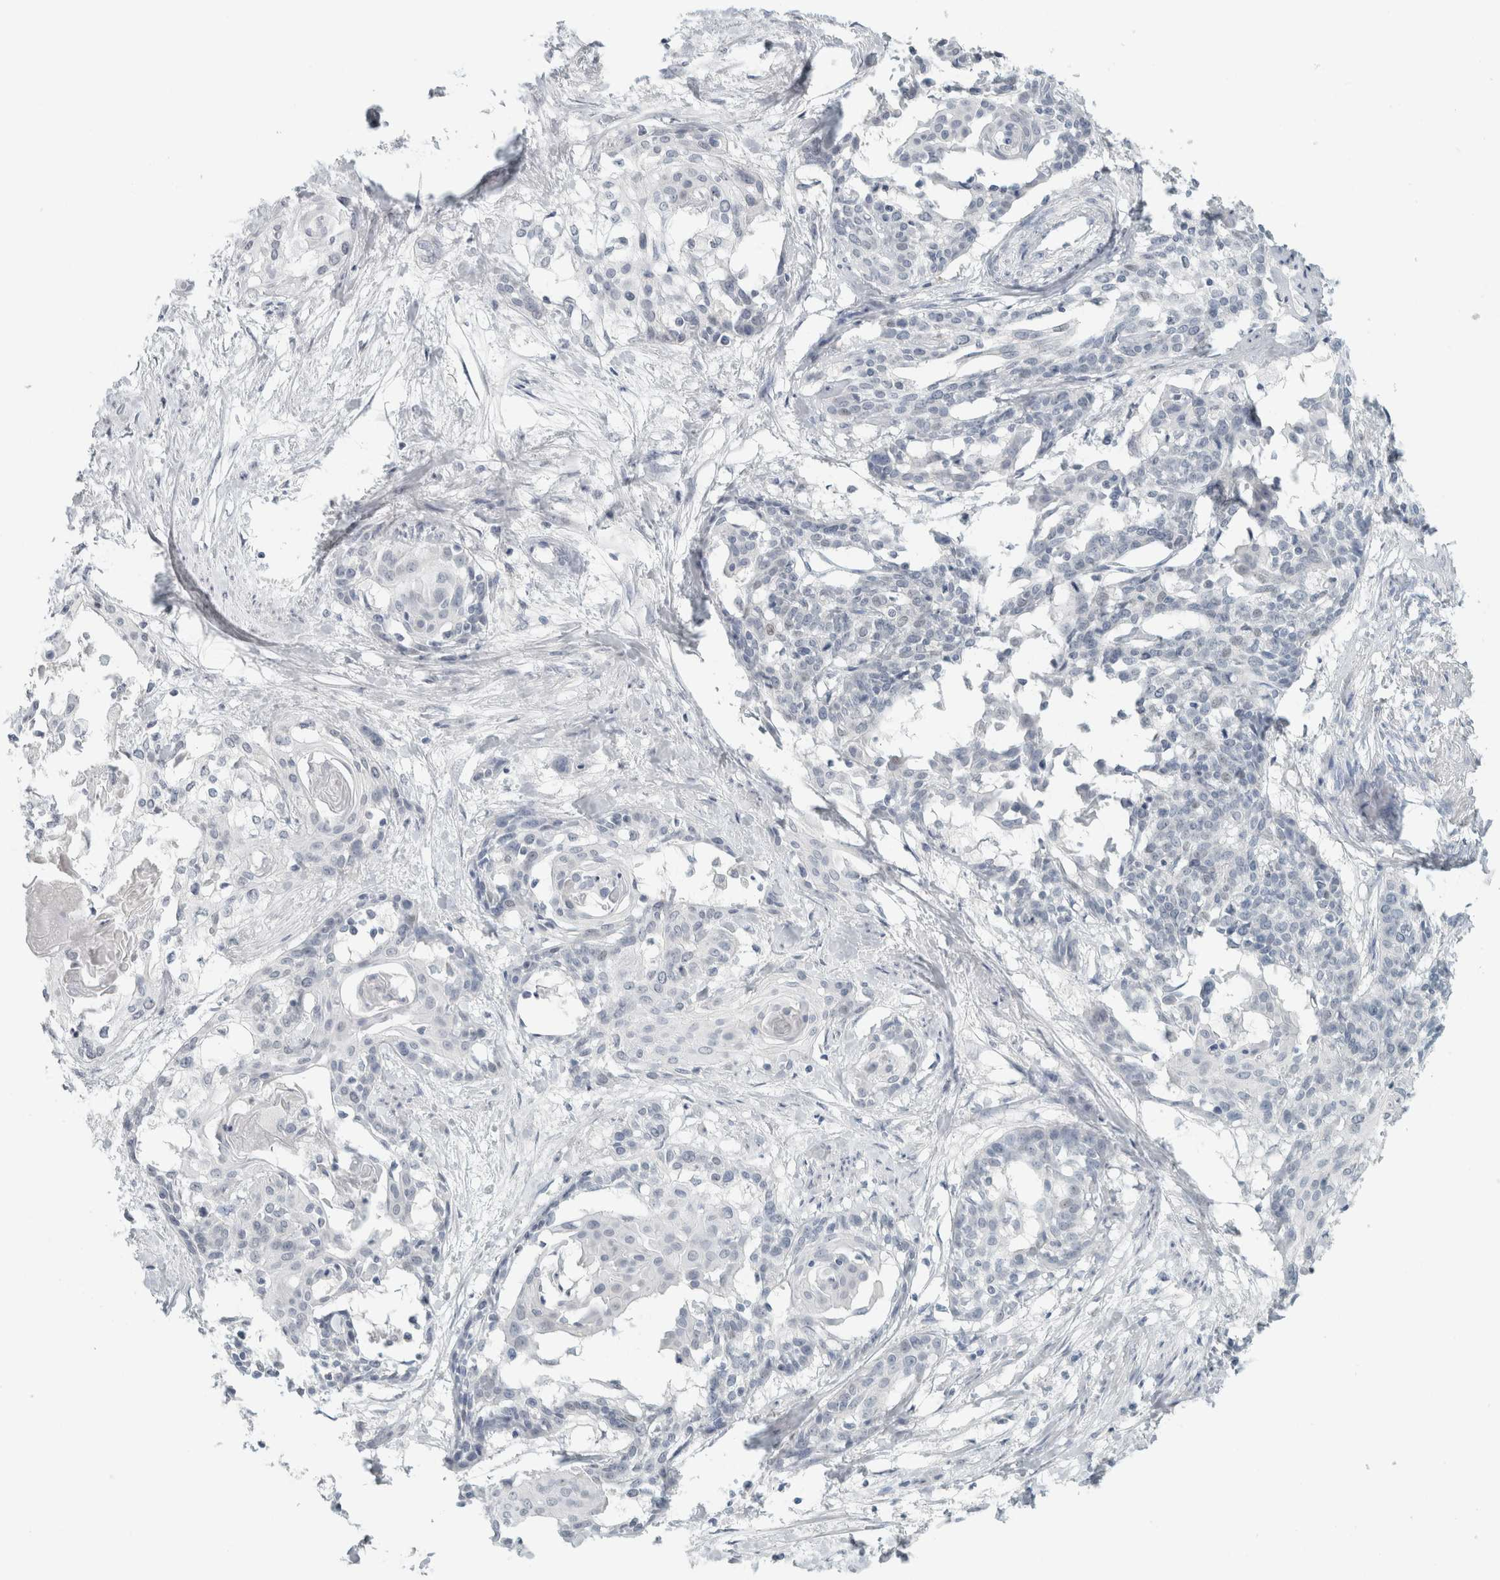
{"staining": {"intensity": "negative", "quantity": "none", "location": "none"}, "tissue": "cervical cancer", "cell_type": "Tumor cells", "image_type": "cancer", "snomed": [{"axis": "morphology", "description": "Squamous cell carcinoma, NOS"}, {"axis": "topography", "description": "Cervix"}], "caption": "This is a photomicrograph of IHC staining of cervical cancer (squamous cell carcinoma), which shows no staining in tumor cells.", "gene": "TRIT1", "patient": {"sex": "female", "age": 57}}